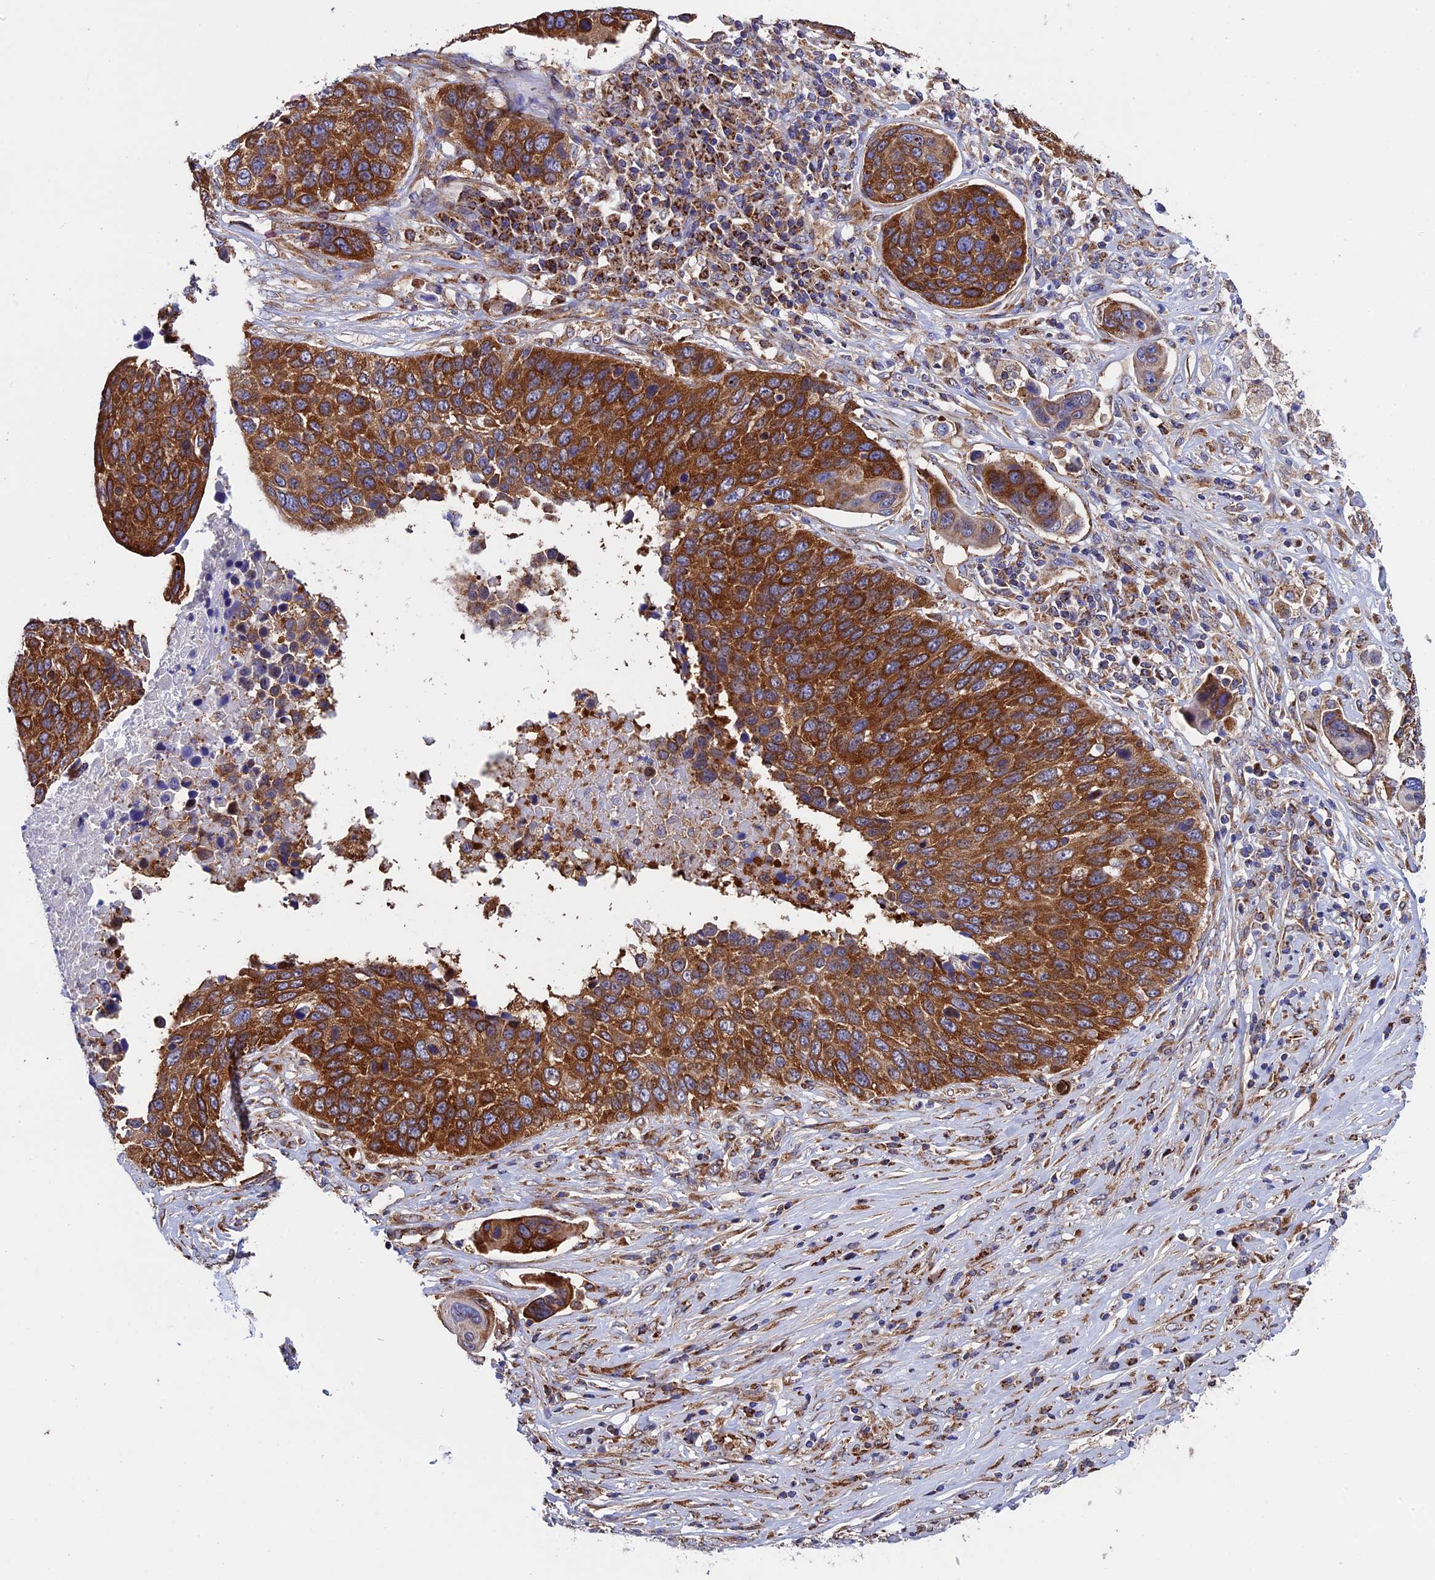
{"staining": {"intensity": "strong", "quantity": ">75%", "location": "cytoplasmic/membranous"}, "tissue": "lung cancer", "cell_type": "Tumor cells", "image_type": "cancer", "snomed": [{"axis": "morphology", "description": "Squamous cell carcinoma, NOS"}, {"axis": "topography", "description": "Lung"}], "caption": "Immunohistochemical staining of squamous cell carcinoma (lung) reveals high levels of strong cytoplasmic/membranous positivity in about >75% of tumor cells.", "gene": "SLC9A5", "patient": {"sex": "male", "age": 66}}